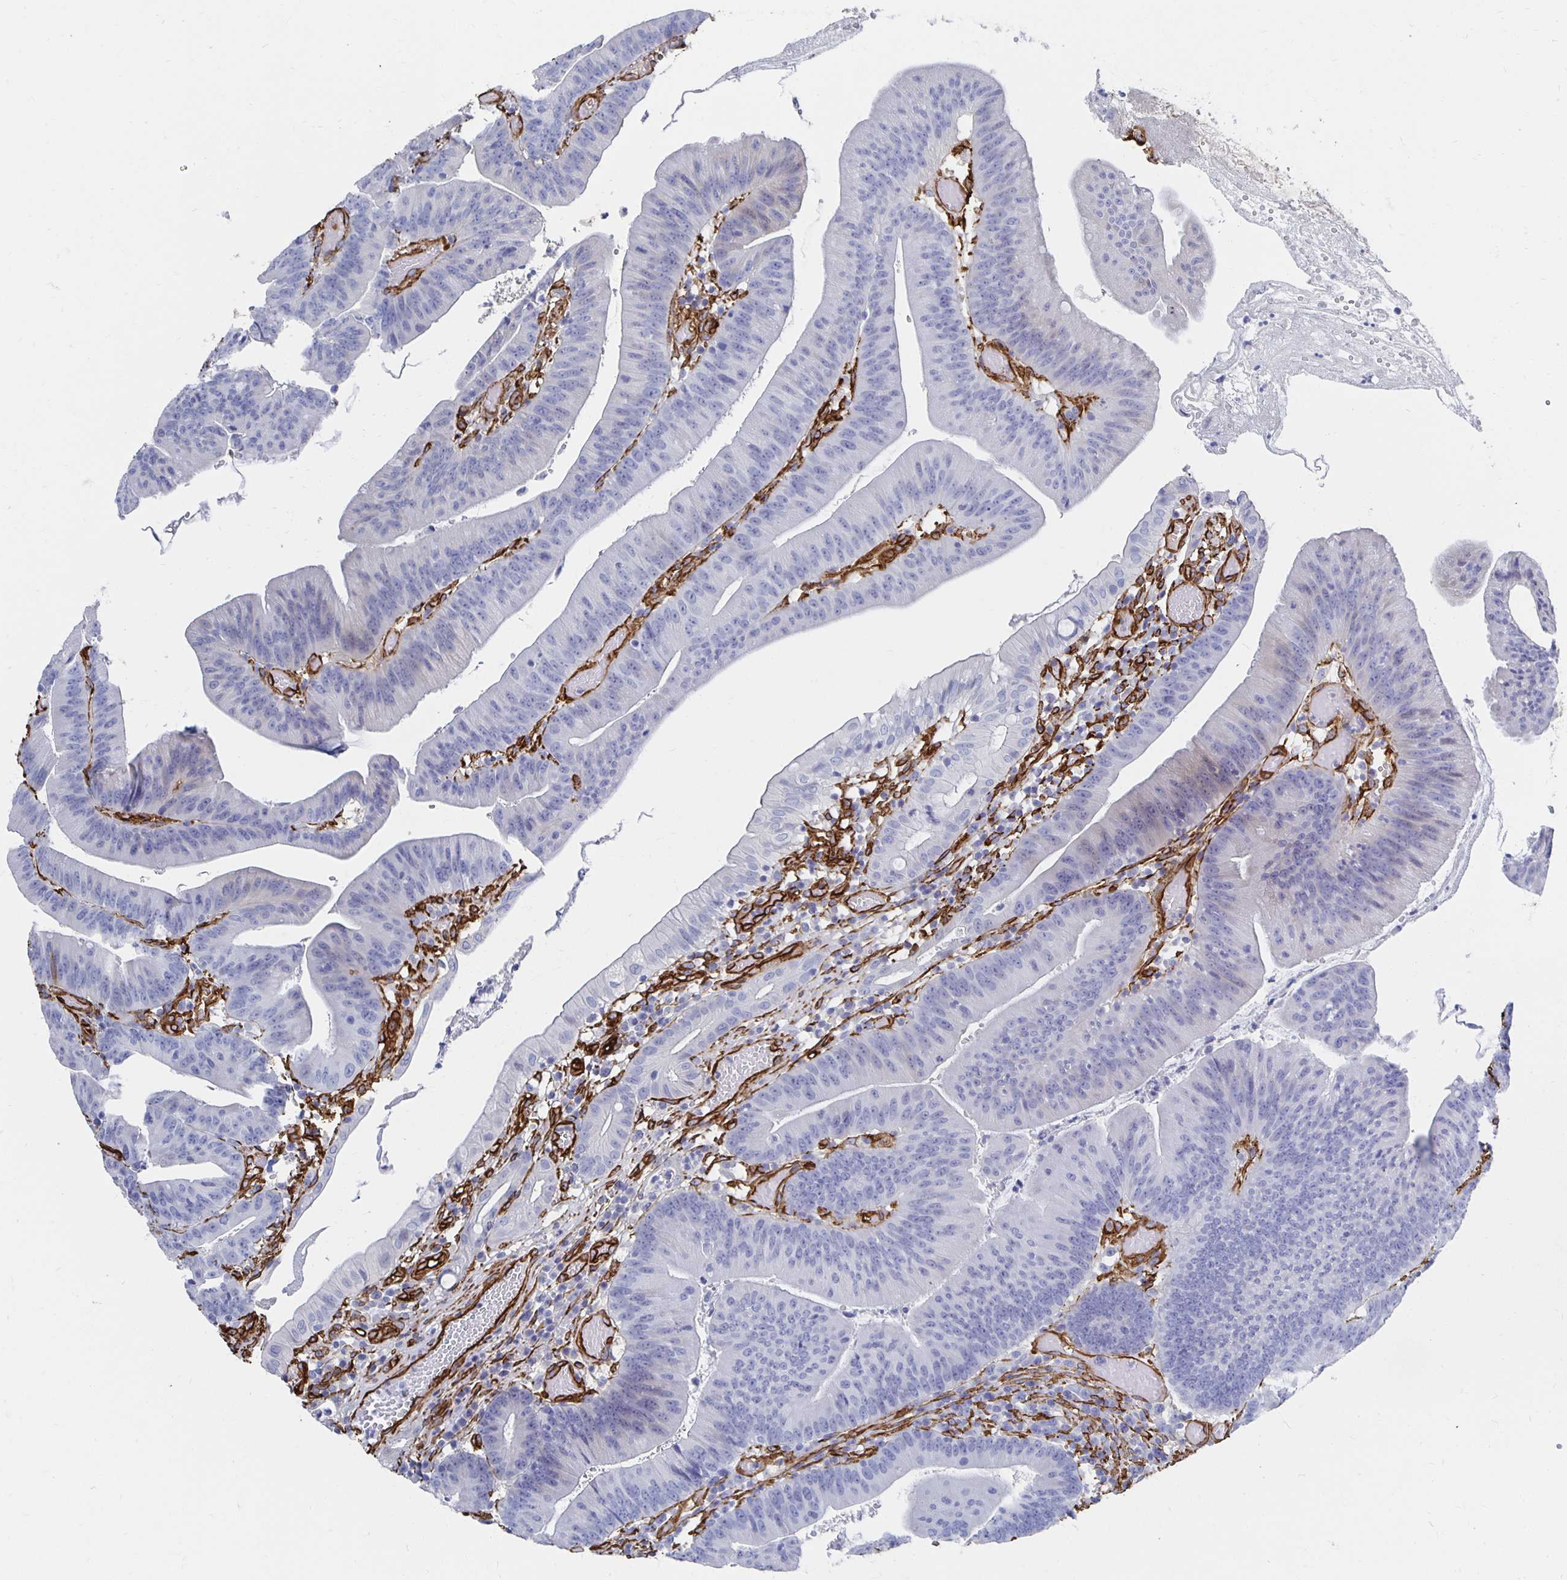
{"staining": {"intensity": "negative", "quantity": "none", "location": "none"}, "tissue": "colorectal cancer", "cell_type": "Tumor cells", "image_type": "cancer", "snomed": [{"axis": "morphology", "description": "Adenocarcinoma, NOS"}, {"axis": "topography", "description": "Colon"}], "caption": "Adenocarcinoma (colorectal) was stained to show a protein in brown. There is no significant staining in tumor cells. (Immunohistochemistry (ihc), brightfield microscopy, high magnification).", "gene": "VIPR2", "patient": {"sex": "female", "age": 78}}